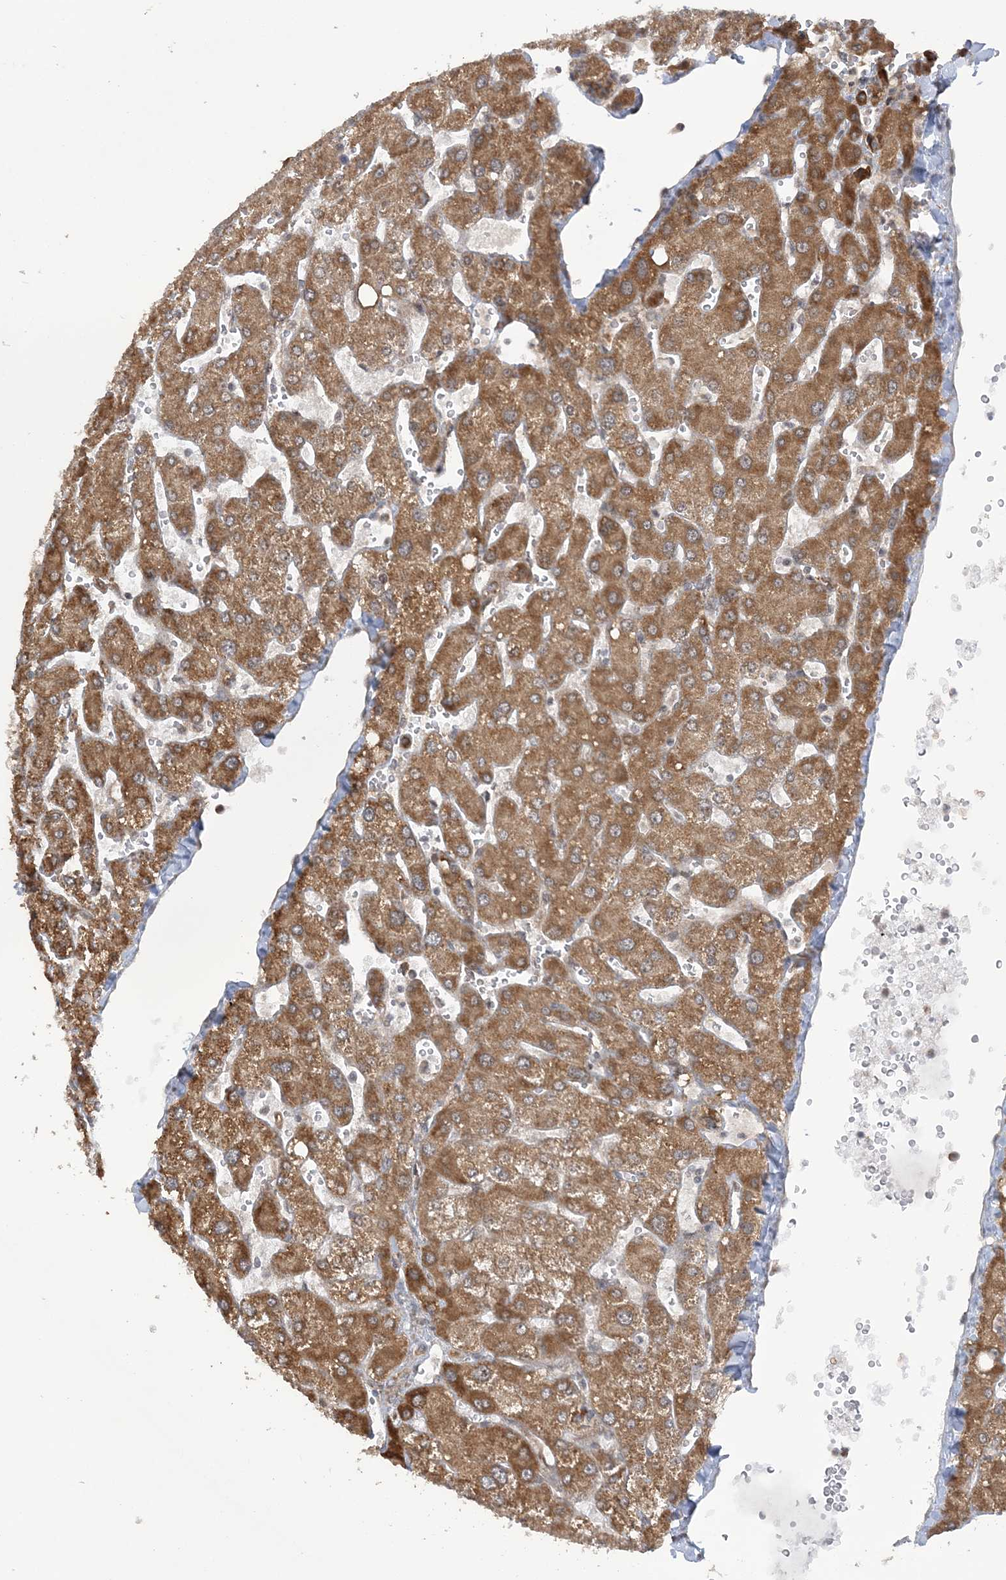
{"staining": {"intensity": "weak", "quantity": ">75%", "location": "cytoplasmic/membranous"}, "tissue": "liver", "cell_type": "Cholangiocytes", "image_type": "normal", "snomed": [{"axis": "morphology", "description": "Normal tissue, NOS"}, {"axis": "topography", "description": "Liver"}], "caption": "An immunohistochemistry photomicrograph of benign tissue is shown. Protein staining in brown labels weak cytoplasmic/membranous positivity in liver within cholangiocytes.", "gene": "MRPL47", "patient": {"sex": "male", "age": 55}}